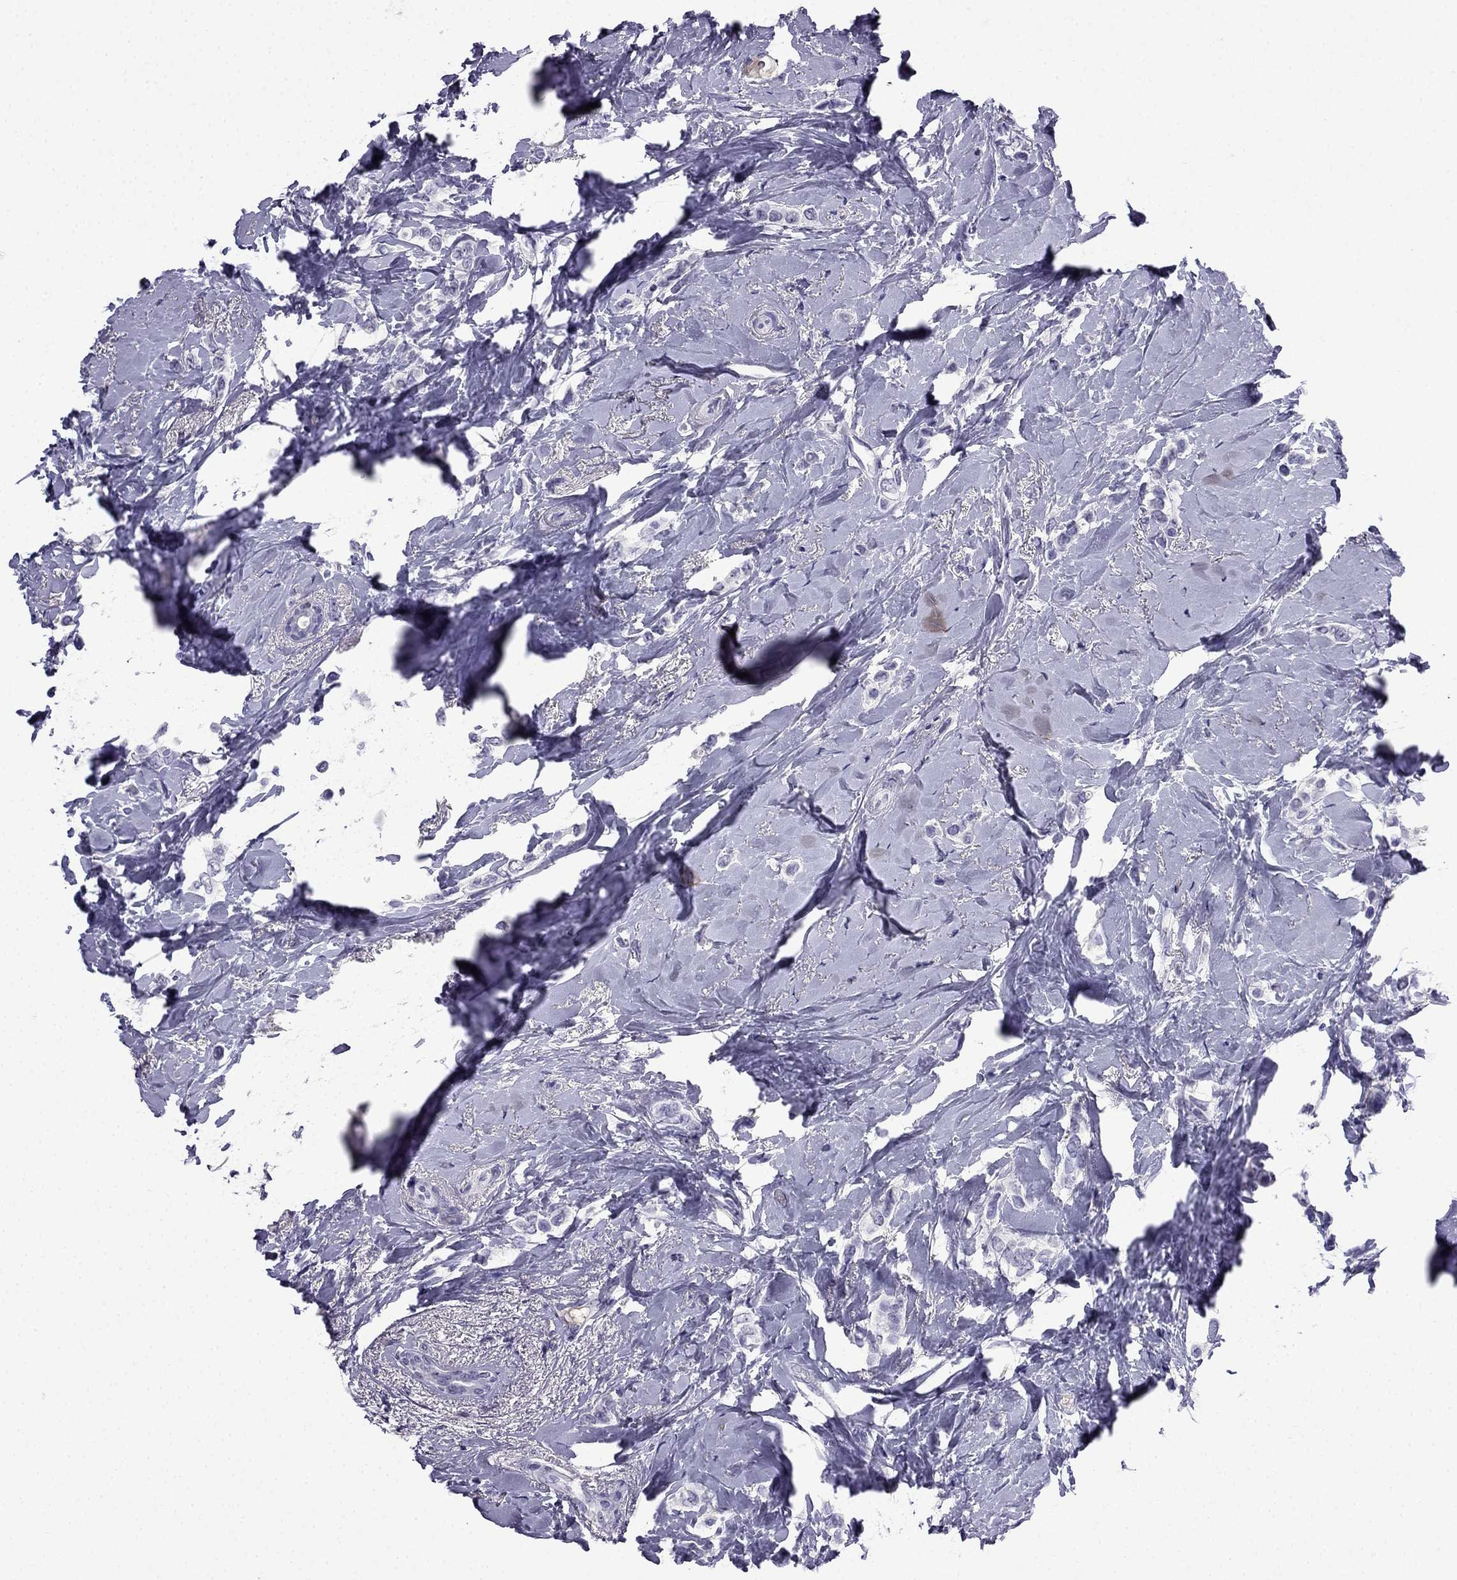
{"staining": {"intensity": "negative", "quantity": "none", "location": "none"}, "tissue": "breast cancer", "cell_type": "Tumor cells", "image_type": "cancer", "snomed": [{"axis": "morphology", "description": "Lobular carcinoma"}, {"axis": "topography", "description": "Breast"}], "caption": "DAB immunohistochemical staining of human breast cancer demonstrates no significant expression in tumor cells. (Brightfield microscopy of DAB (3,3'-diaminobenzidine) IHC at high magnification).", "gene": "CDHR4", "patient": {"sex": "female", "age": 66}}